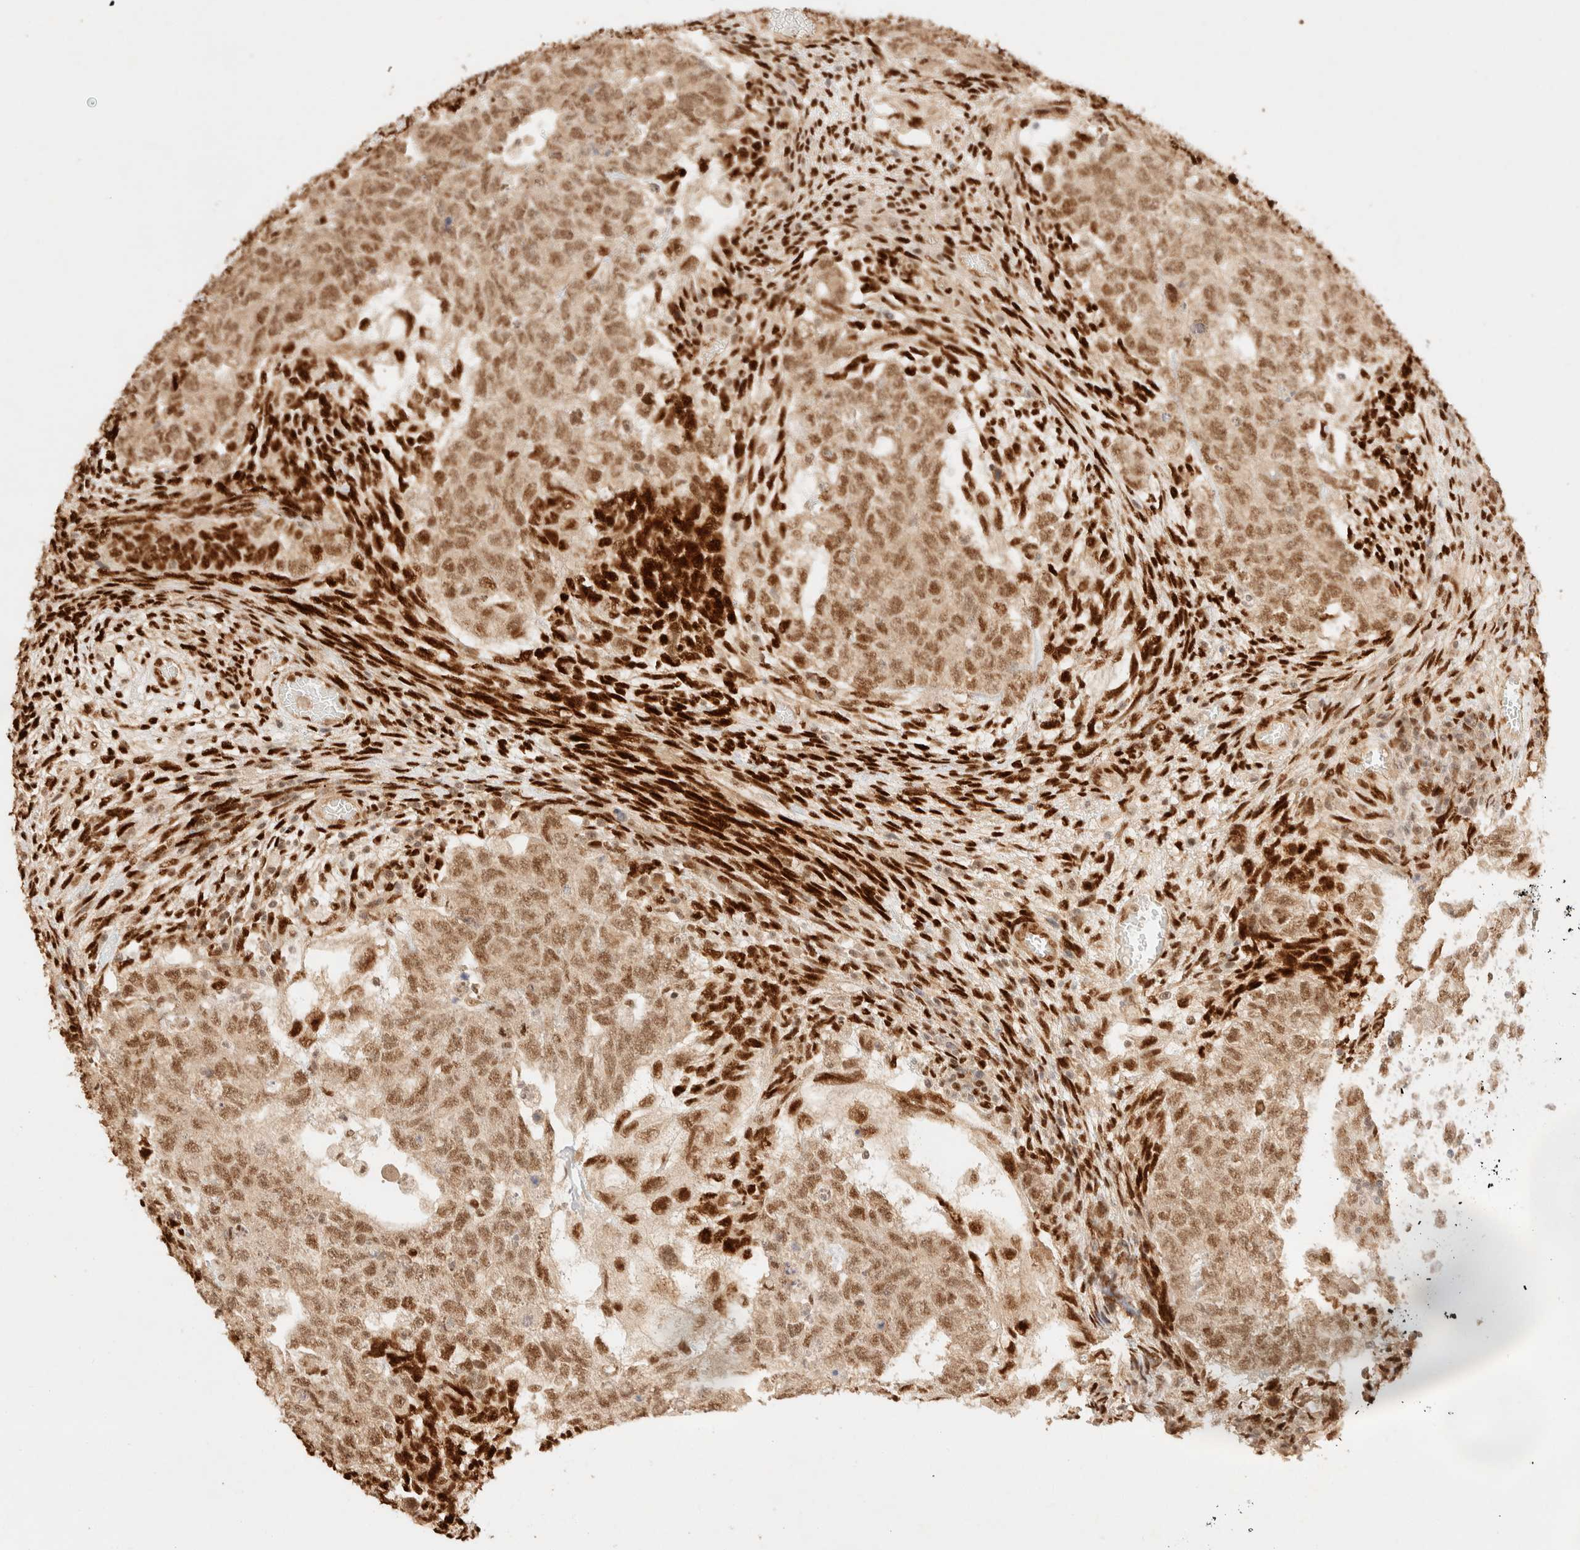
{"staining": {"intensity": "moderate", "quantity": ">75%", "location": "nuclear"}, "tissue": "testis cancer", "cell_type": "Tumor cells", "image_type": "cancer", "snomed": [{"axis": "morphology", "description": "Normal tissue, NOS"}, {"axis": "morphology", "description": "Carcinoma, Embryonal, NOS"}, {"axis": "topography", "description": "Testis"}], "caption": "DAB (3,3'-diaminobenzidine) immunohistochemical staining of testis cancer exhibits moderate nuclear protein staining in about >75% of tumor cells.", "gene": "ZNF768", "patient": {"sex": "male", "age": 36}}